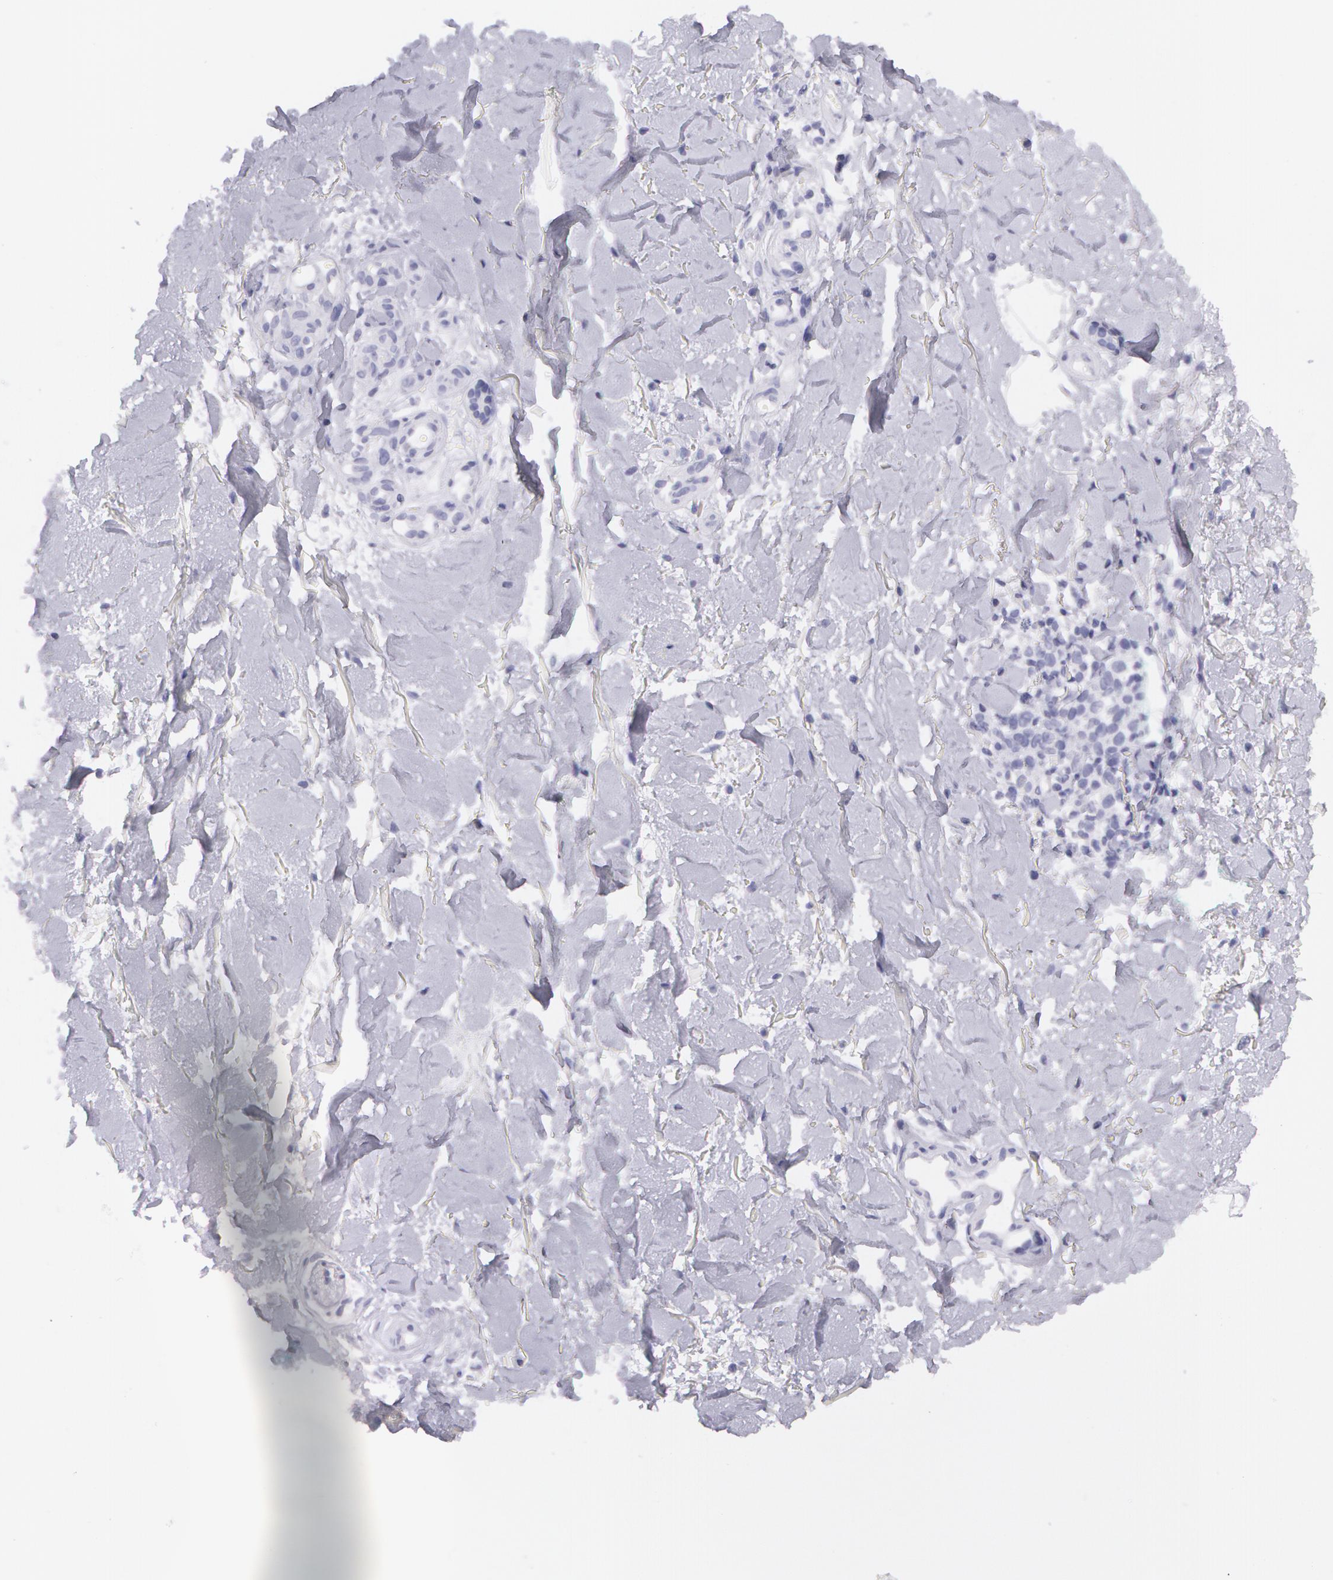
{"staining": {"intensity": "negative", "quantity": "none", "location": "none"}, "tissue": "melanoma", "cell_type": "Tumor cells", "image_type": "cancer", "snomed": [{"axis": "morphology", "description": "Malignant melanoma, NOS"}, {"axis": "topography", "description": "Skin"}], "caption": "An IHC photomicrograph of malignant melanoma is shown. There is no staining in tumor cells of malignant melanoma.", "gene": "AMACR", "patient": {"sex": "female", "age": 85}}